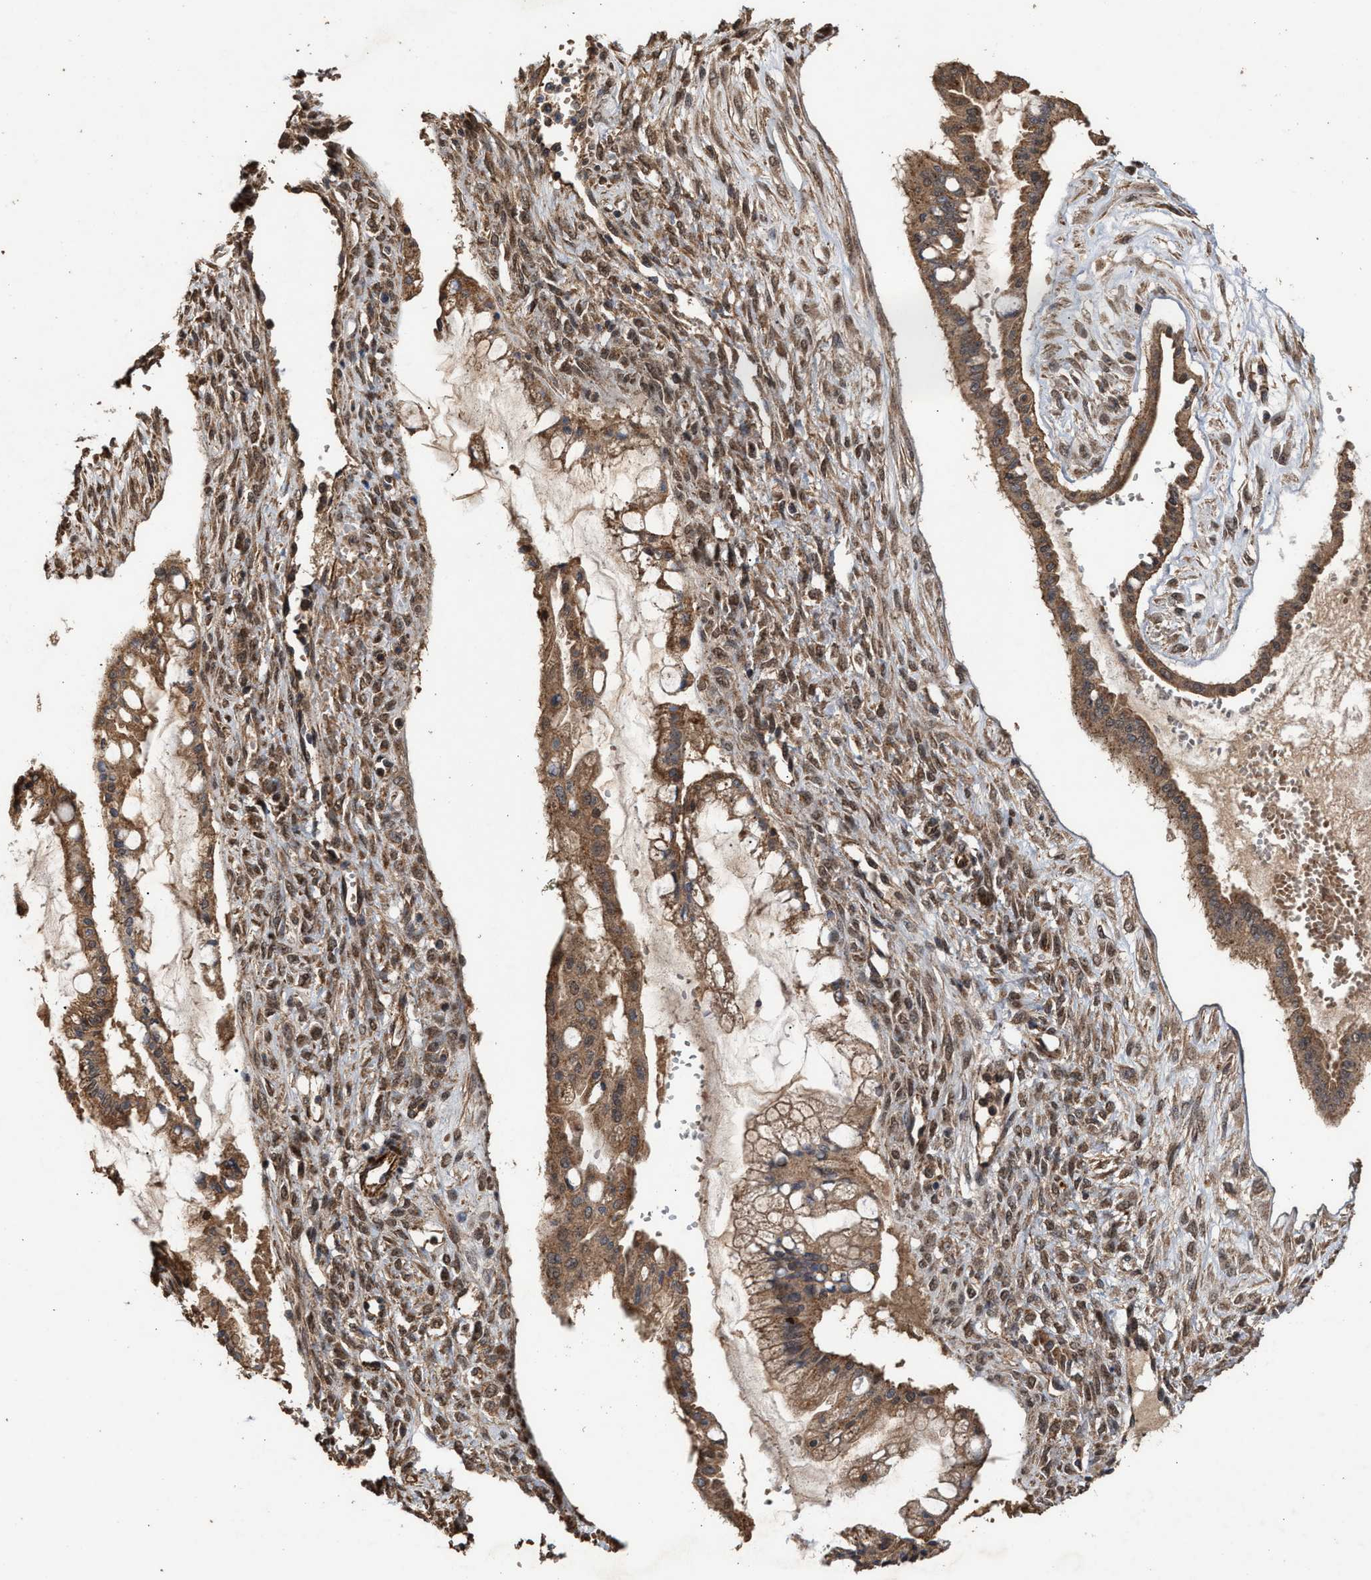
{"staining": {"intensity": "moderate", "quantity": ">75%", "location": "cytoplasmic/membranous"}, "tissue": "ovarian cancer", "cell_type": "Tumor cells", "image_type": "cancer", "snomed": [{"axis": "morphology", "description": "Cystadenocarcinoma, mucinous, NOS"}, {"axis": "topography", "description": "Ovary"}], "caption": "Tumor cells reveal medium levels of moderate cytoplasmic/membranous staining in about >75% of cells in ovarian mucinous cystadenocarcinoma. (DAB (3,3'-diaminobenzidine) IHC, brown staining for protein, blue staining for nuclei).", "gene": "ZNHIT6", "patient": {"sex": "female", "age": 73}}